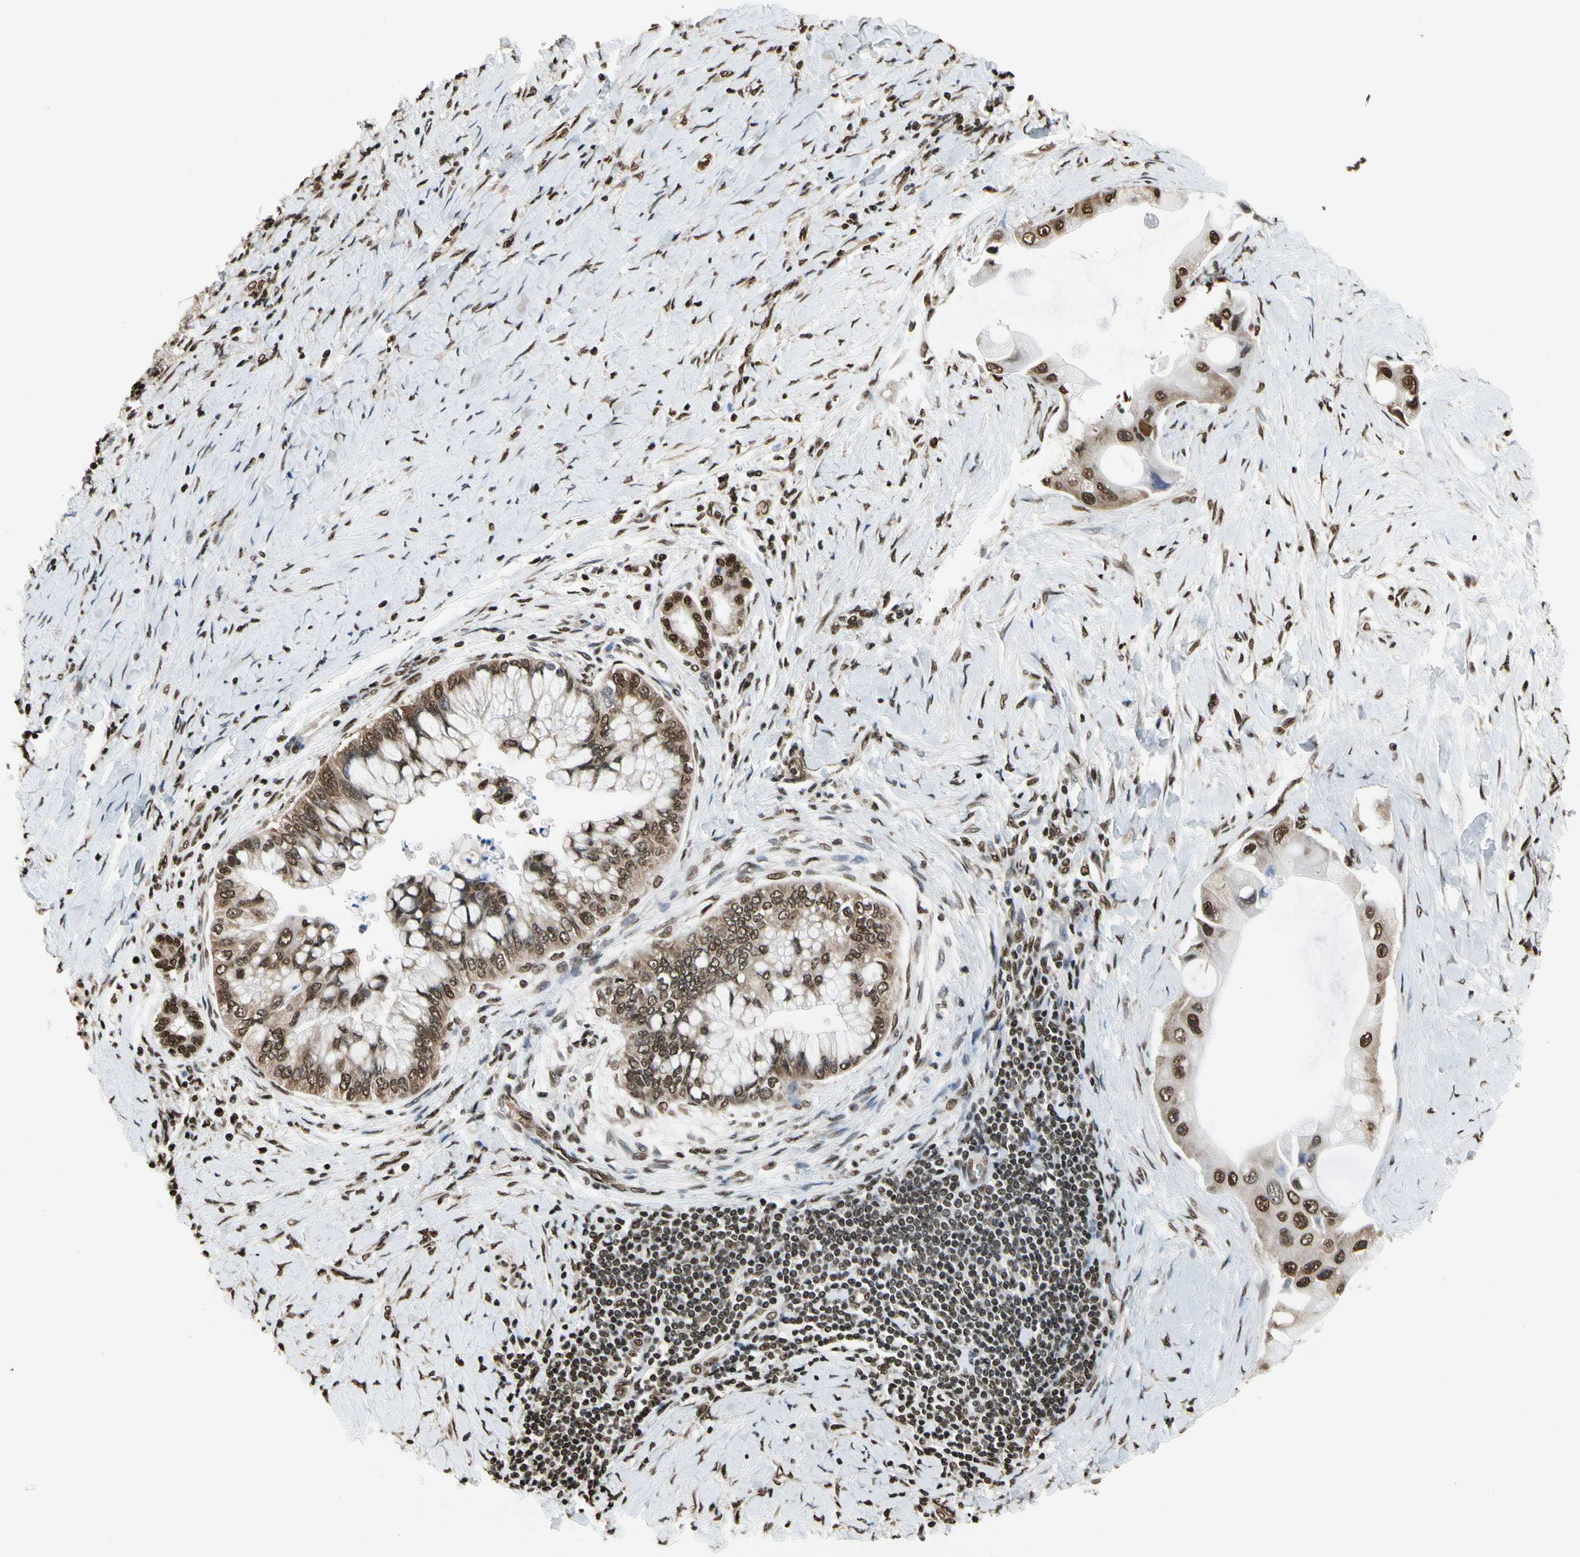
{"staining": {"intensity": "strong", "quantity": ">75%", "location": "cytoplasmic/membranous,nuclear"}, "tissue": "liver cancer", "cell_type": "Tumor cells", "image_type": "cancer", "snomed": [{"axis": "morphology", "description": "Normal tissue, NOS"}, {"axis": "morphology", "description": "Cholangiocarcinoma"}, {"axis": "topography", "description": "Liver"}, {"axis": "topography", "description": "Peripheral nerve tissue"}], "caption": "Strong cytoplasmic/membranous and nuclear expression is seen in about >75% of tumor cells in liver cholangiocarcinoma. The protein is shown in brown color, while the nuclei are stained blue.", "gene": "HNRNPK", "patient": {"sex": "male", "age": 50}}